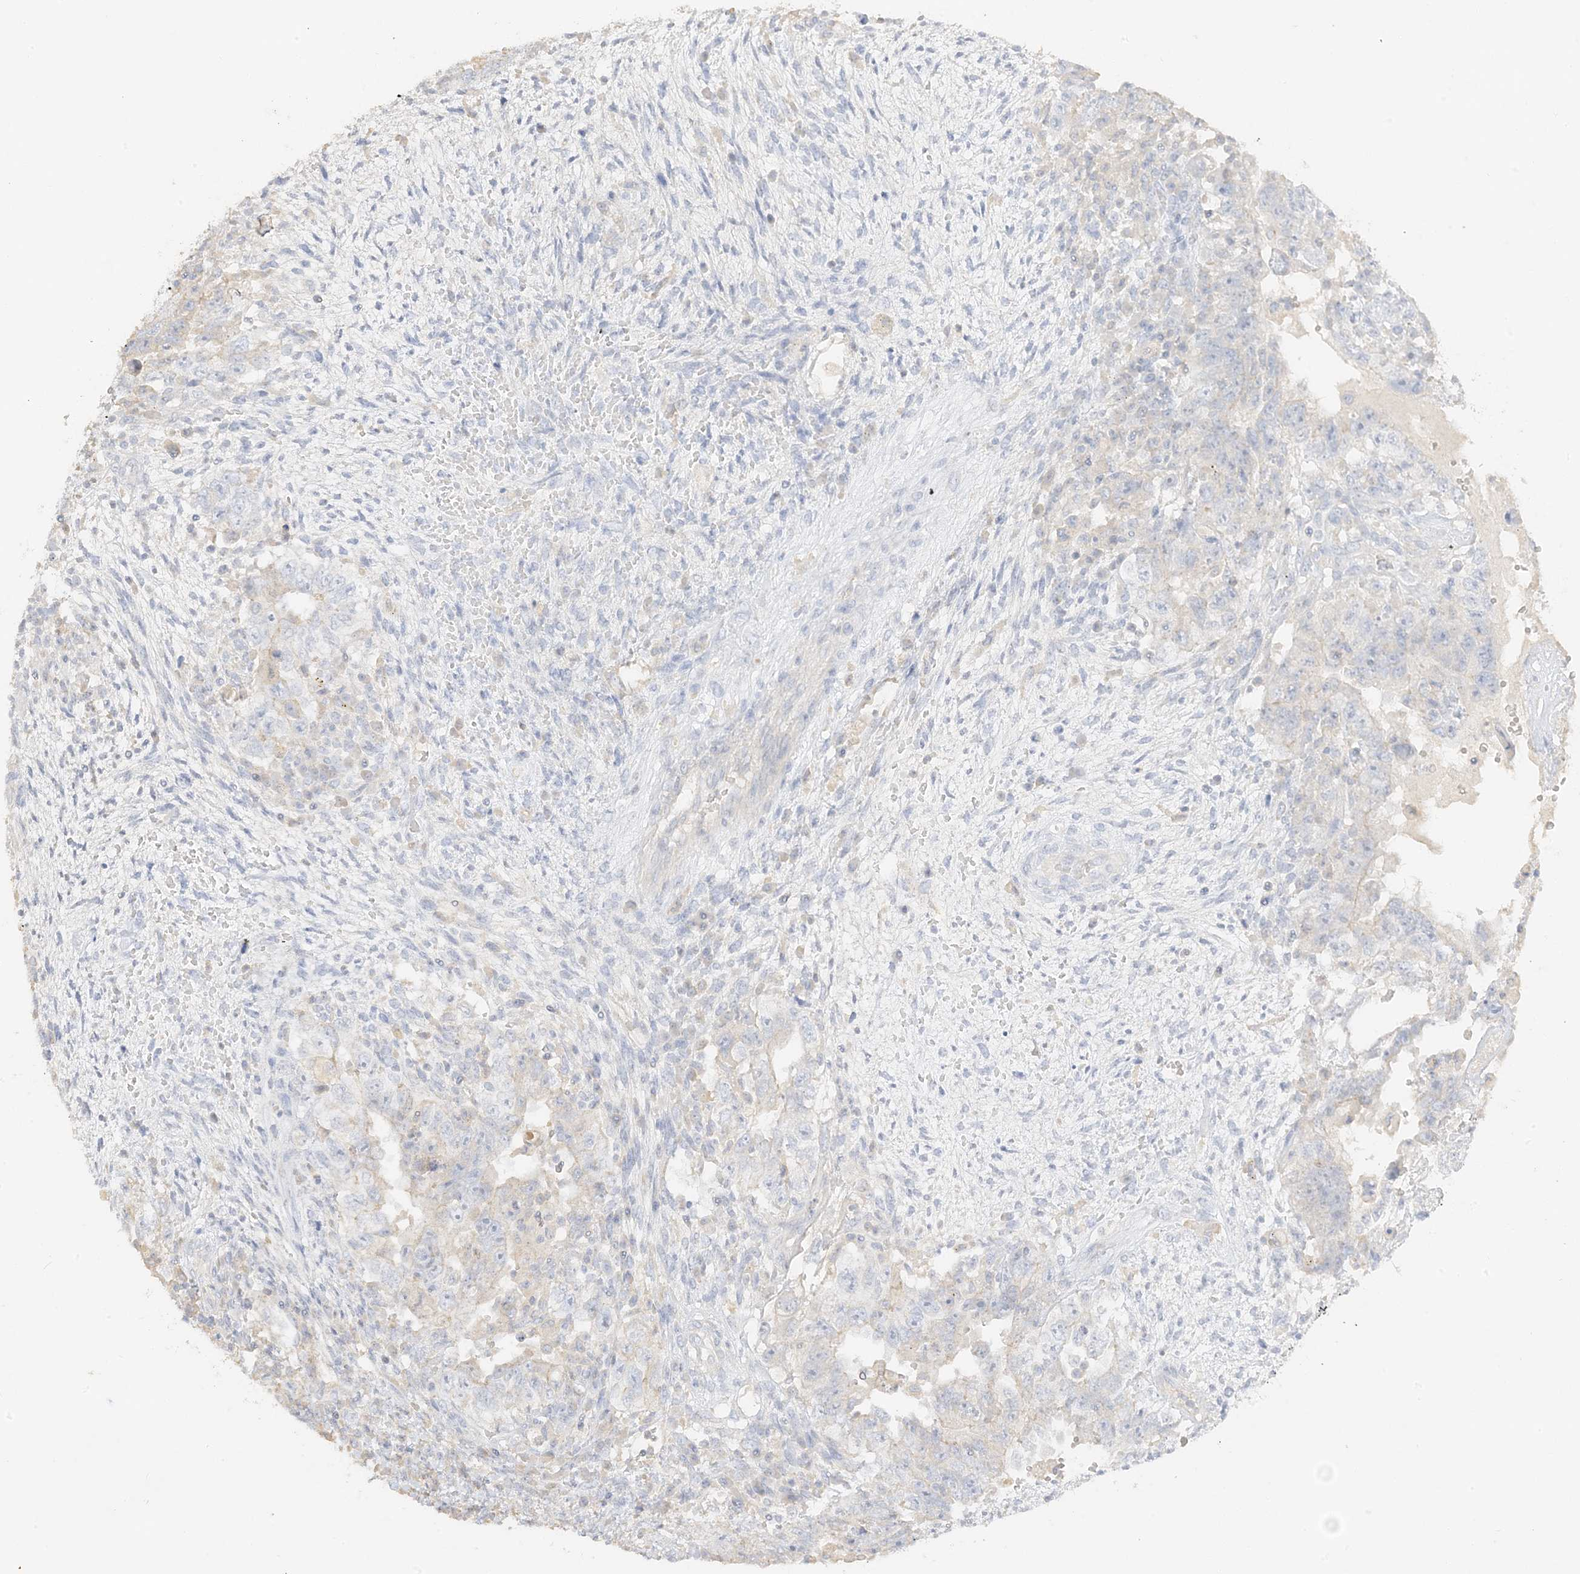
{"staining": {"intensity": "negative", "quantity": "none", "location": "none"}, "tissue": "testis cancer", "cell_type": "Tumor cells", "image_type": "cancer", "snomed": [{"axis": "morphology", "description": "Carcinoma, Embryonal, NOS"}, {"axis": "topography", "description": "Testis"}], "caption": "DAB (3,3'-diaminobenzidine) immunohistochemical staining of human testis embryonal carcinoma reveals no significant expression in tumor cells. The staining is performed using DAB (3,3'-diaminobenzidine) brown chromogen with nuclei counter-stained in using hematoxylin.", "gene": "ZBTB41", "patient": {"sex": "male", "age": 26}}